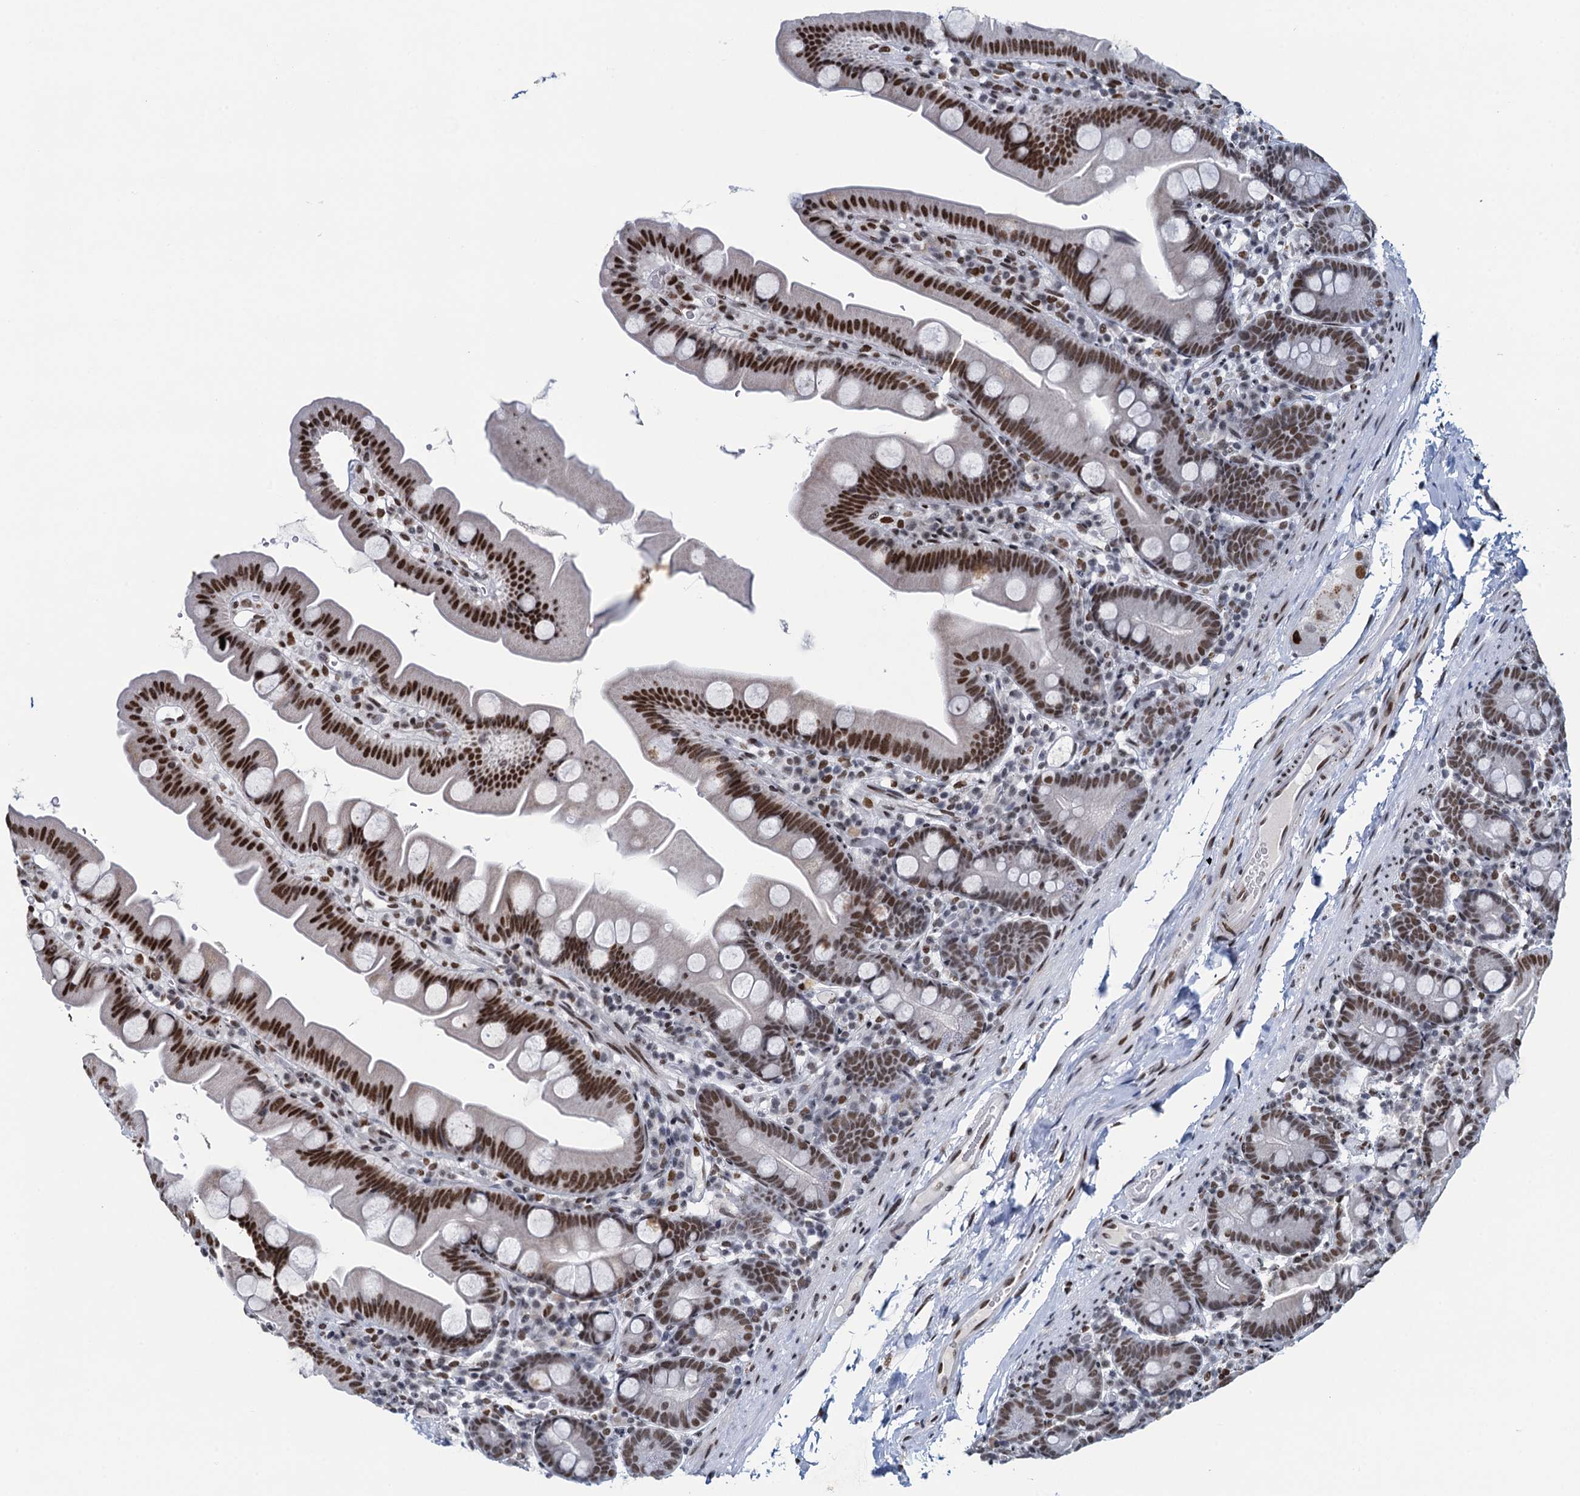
{"staining": {"intensity": "moderate", "quantity": ">75%", "location": "nuclear"}, "tissue": "small intestine", "cell_type": "Glandular cells", "image_type": "normal", "snomed": [{"axis": "morphology", "description": "Normal tissue, NOS"}, {"axis": "topography", "description": "Small intestine"}], "caption": "Immunohistochemistry (IHC) of normal small intestine demonstrates medium levels of moderate nuclear expression in about >75% of glandular cells.", "gene": "HNRNPUL2", "patient": {"sex": "female", "age": 68}}